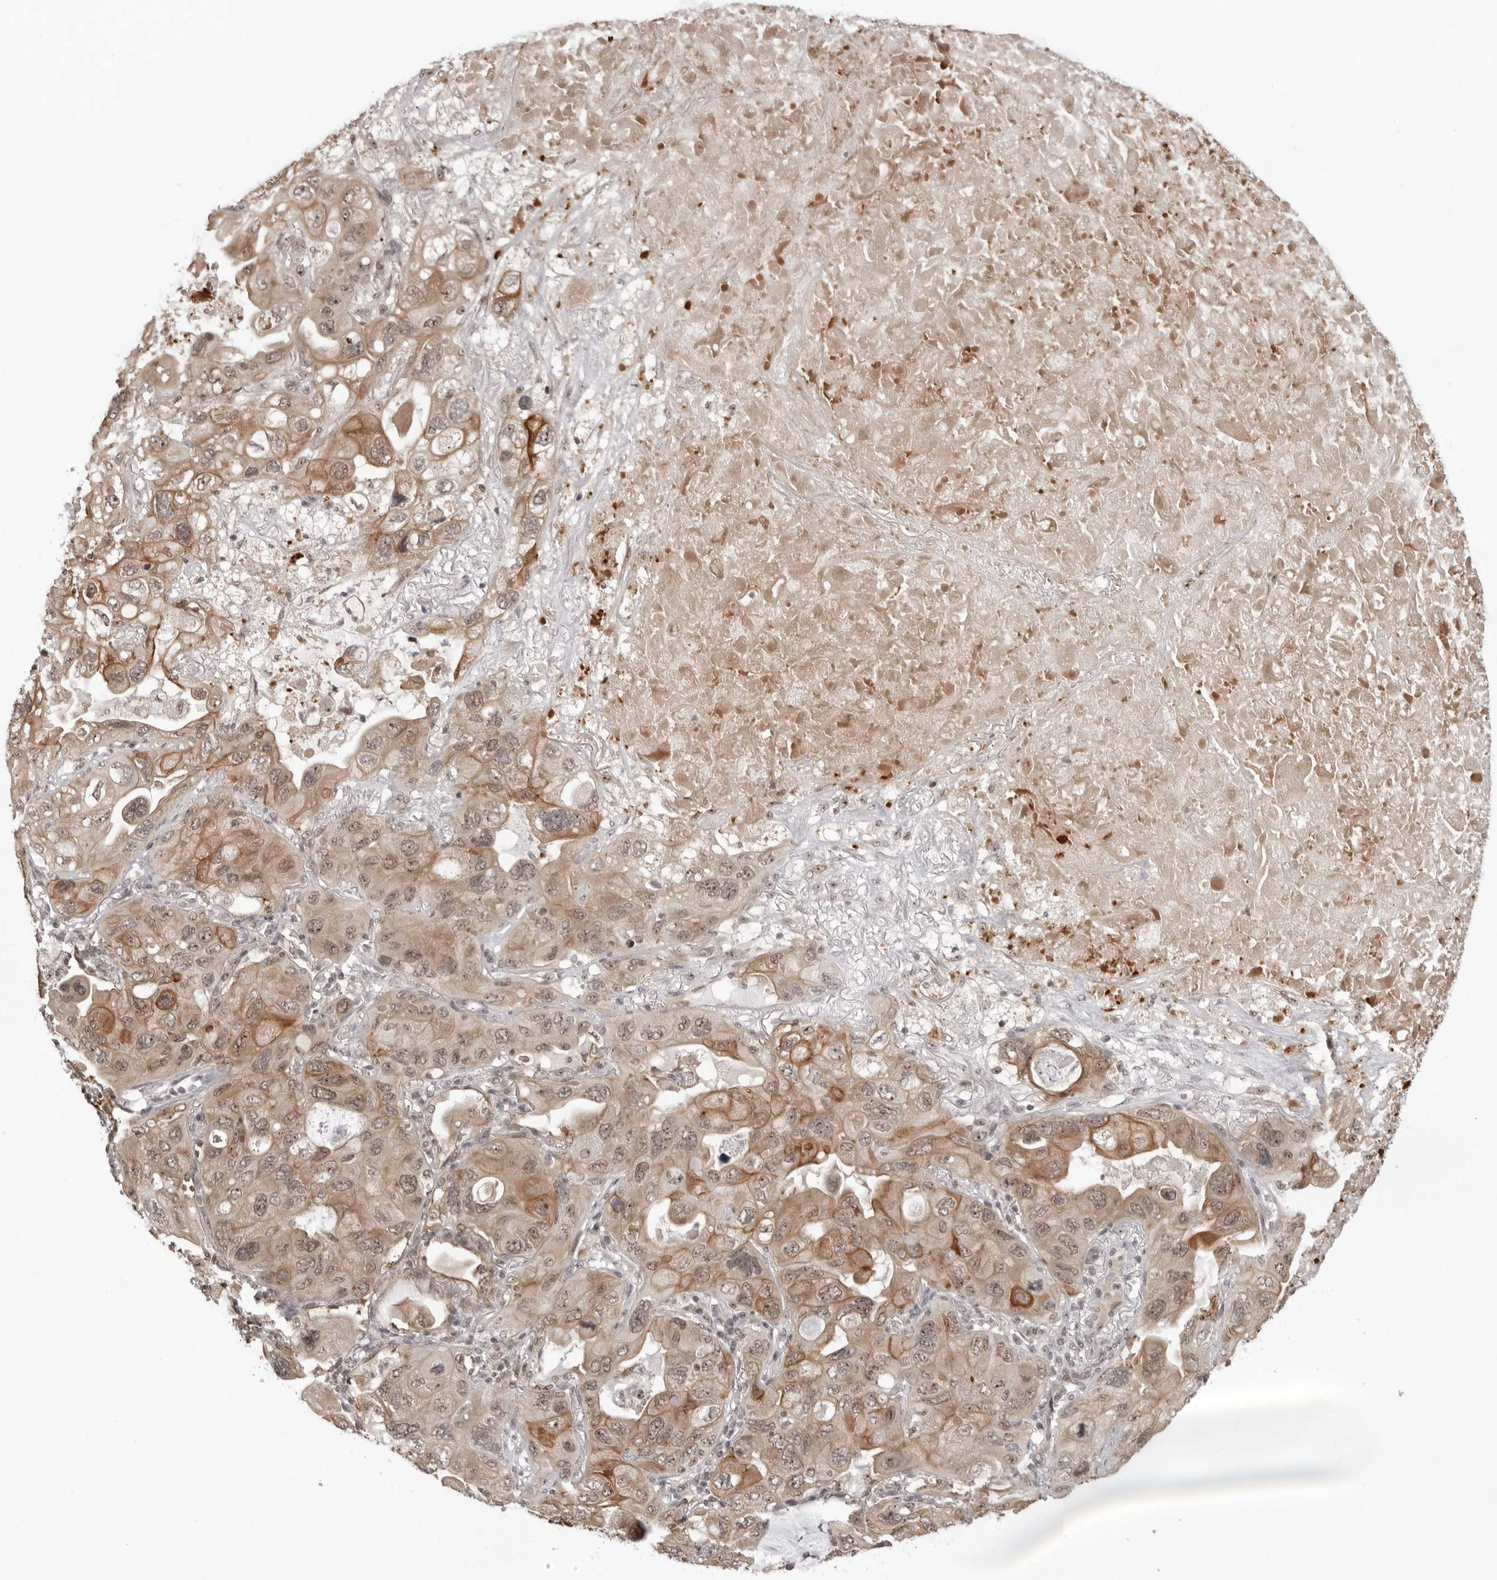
{"staining": {"intensity": "moderate", "quantity": ">75%", "location": "cytoplasmic/membranous,nuclear"}, "tissue": "lung cancer", "cell_type": "Tumor cells", "image_type": "cancer", "snomed": [{"axis": "morphology", "description": "Squamous cell carcinoma, NOS"}, {"axis": "topography", "description": "Lung"}], "caption": "This histopathology image exhibits squamous cell carcinoma (lung) stained with immunohistochemistry to label a protein in brown. The cytoplasmic/membranous and nuclear of tumor cells show moderate positivity for the protein. Nuclei are counter-stained blue.", "gene": "EXOSC10", "patient": {"sex": "female", "age": 73}}